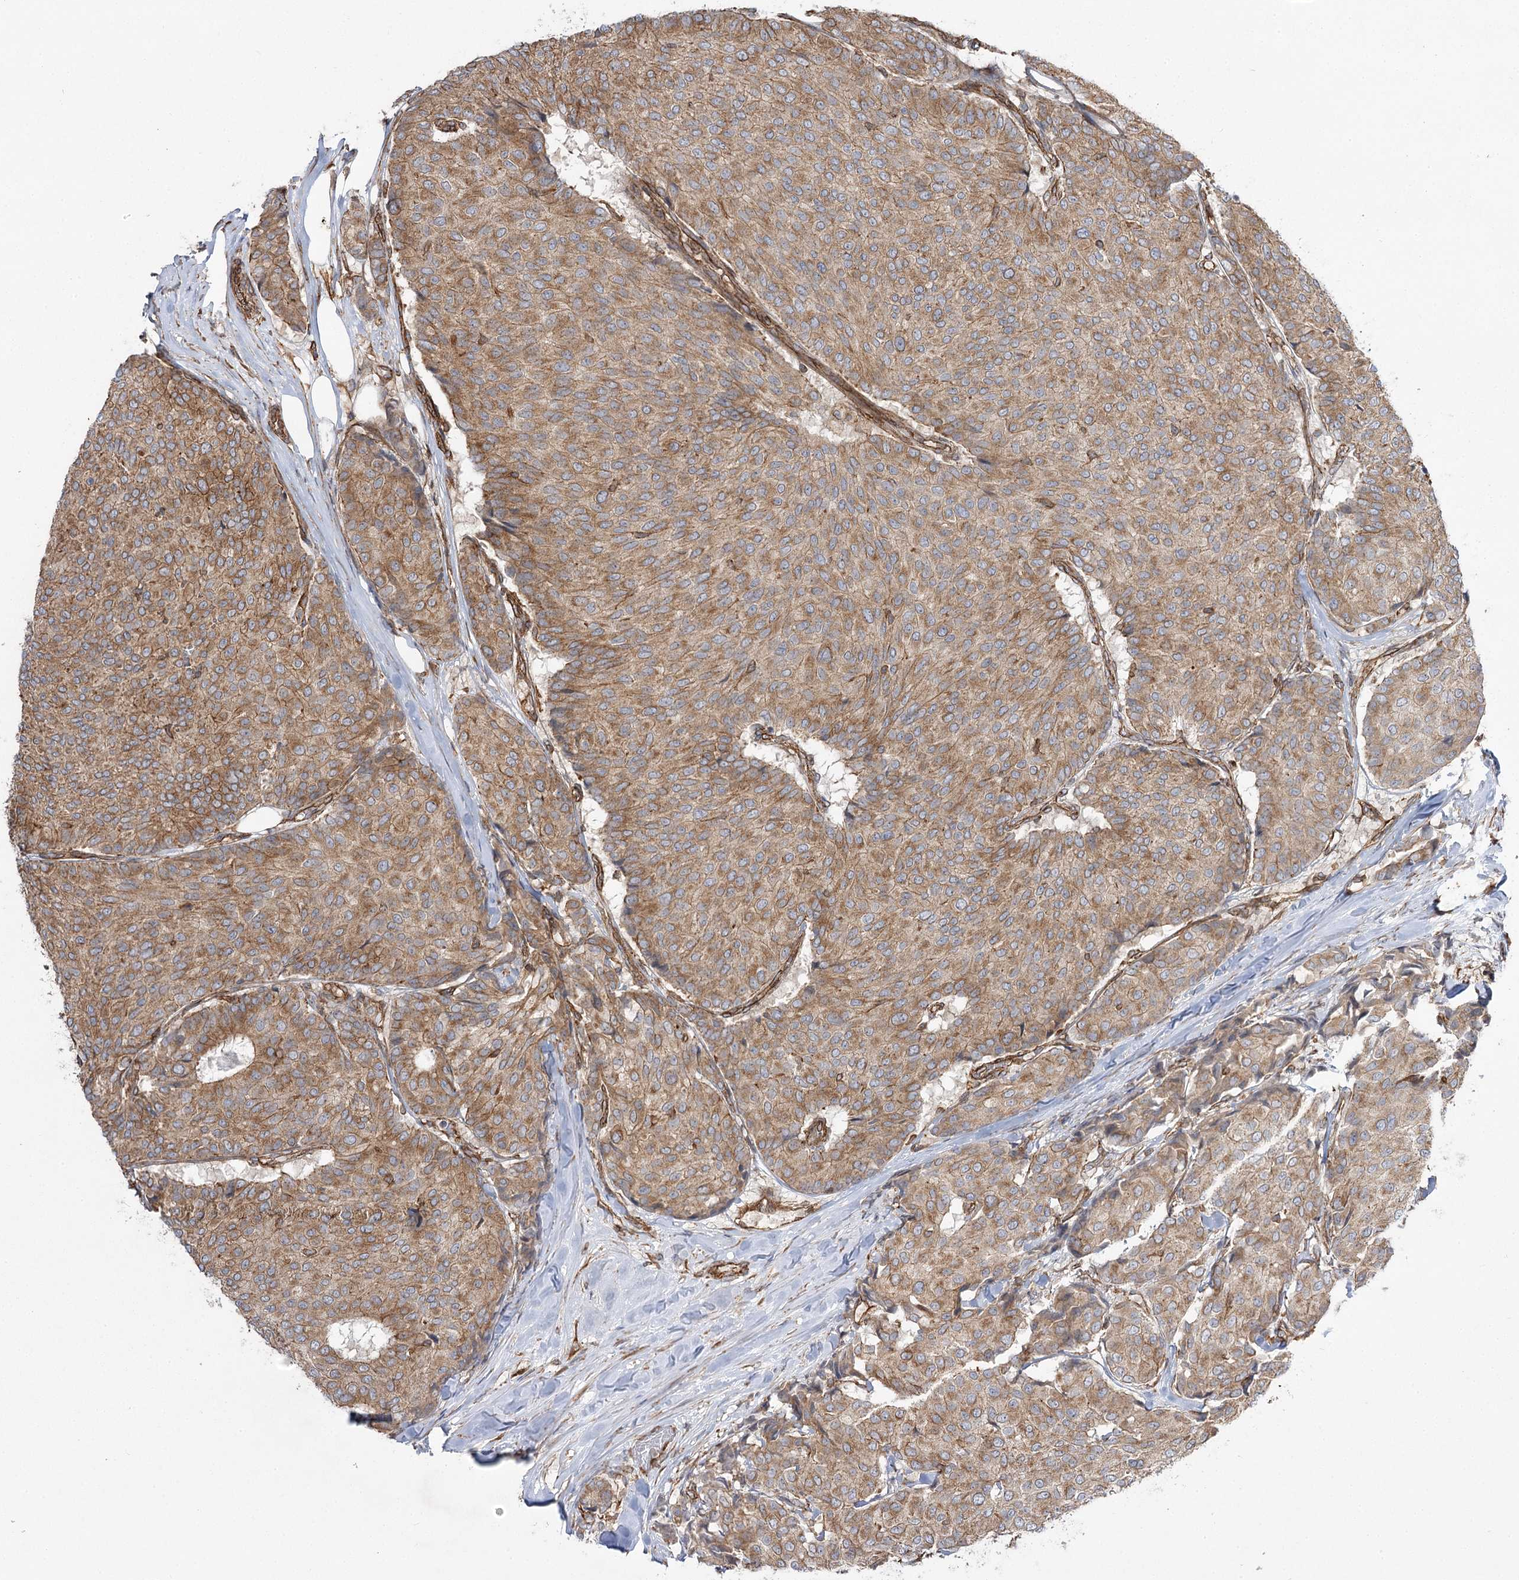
{"staining": {"intensity": "moderate", "quantity": ">75%", "location": "cytoplasmic/membranous"}, "tissue": "breast cancer", "cell_type": "Tumor cells", "image_type": "cancer", "snomed": [{"axis": "morphology", "description": "Duct carcinoma"}, {"axis": "topography", "description": "Breast"}], "caption": "A histopathology image of invasive ductal carcinoma (breast) stained for a protein demonstrates moderate cytoplasmic/membranous brown staining in tumor cells. The protein is shown in brown color, while the nuclei are stained blue.", "gene": "SH3BP5L", "patient": {"sex": "female", "age": 75}}